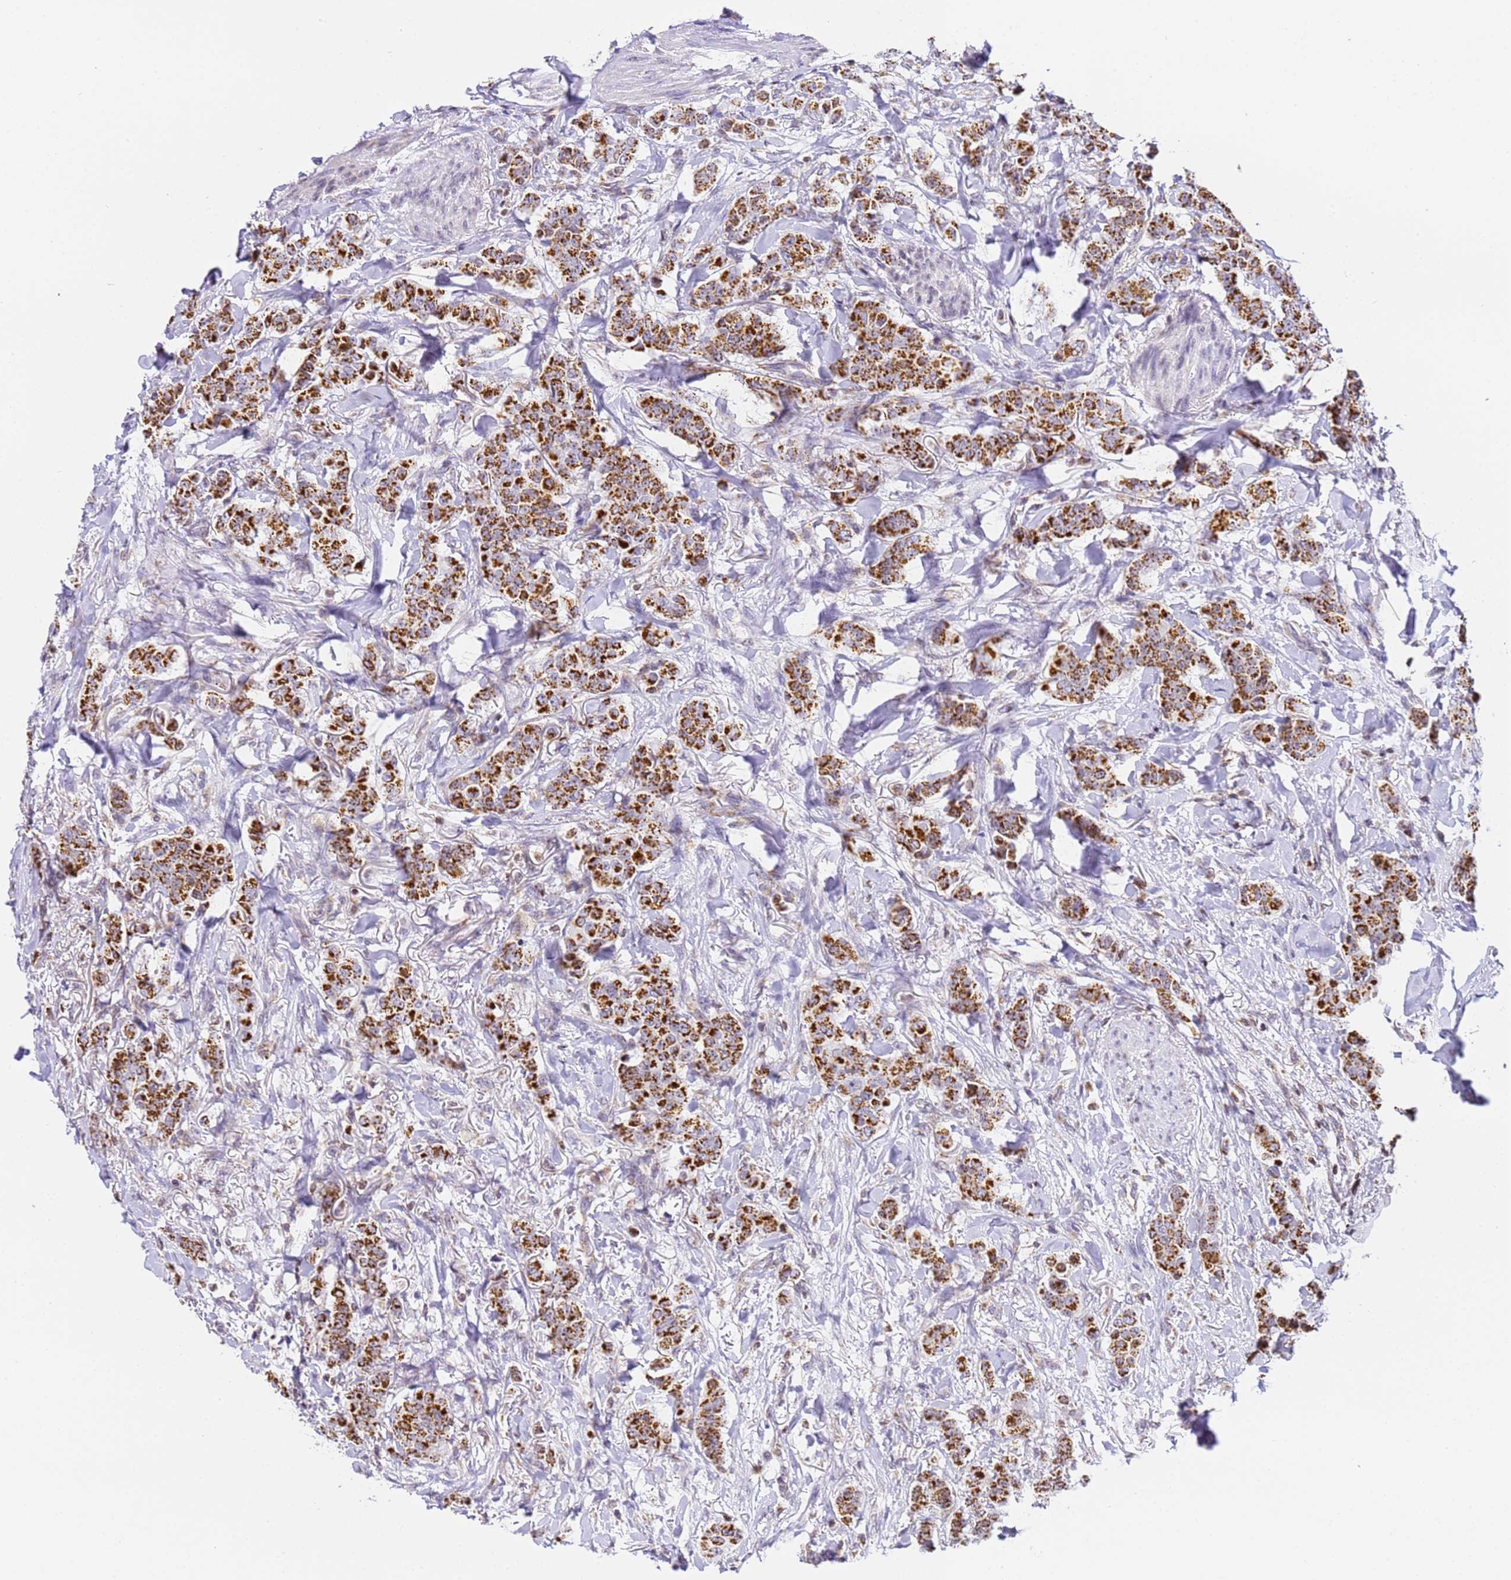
{"staining": {"intensity": "strong", "quantity": ">75%", "location": "cytoplasmic/membranous"}, "tissue": "breast cancer", "cell_type": "Tumor cells", "image_type": "cancer", "snomed": [{"axis": "morphology", "description": "Duct carcinoma"}, {"axis": "topography", "description": "Breast"}], "caption": "The immunohistochemical stain highlights strong cytoplasmic/membranous expression in tumor cells of breast cancer tissue. (DAB (3,3'-diaminobenzidine) IHC, brown staining for protein, blue staining for nuclei).", "gene": "HSPE1", "patient": {"sex": "female", "age": 40}}